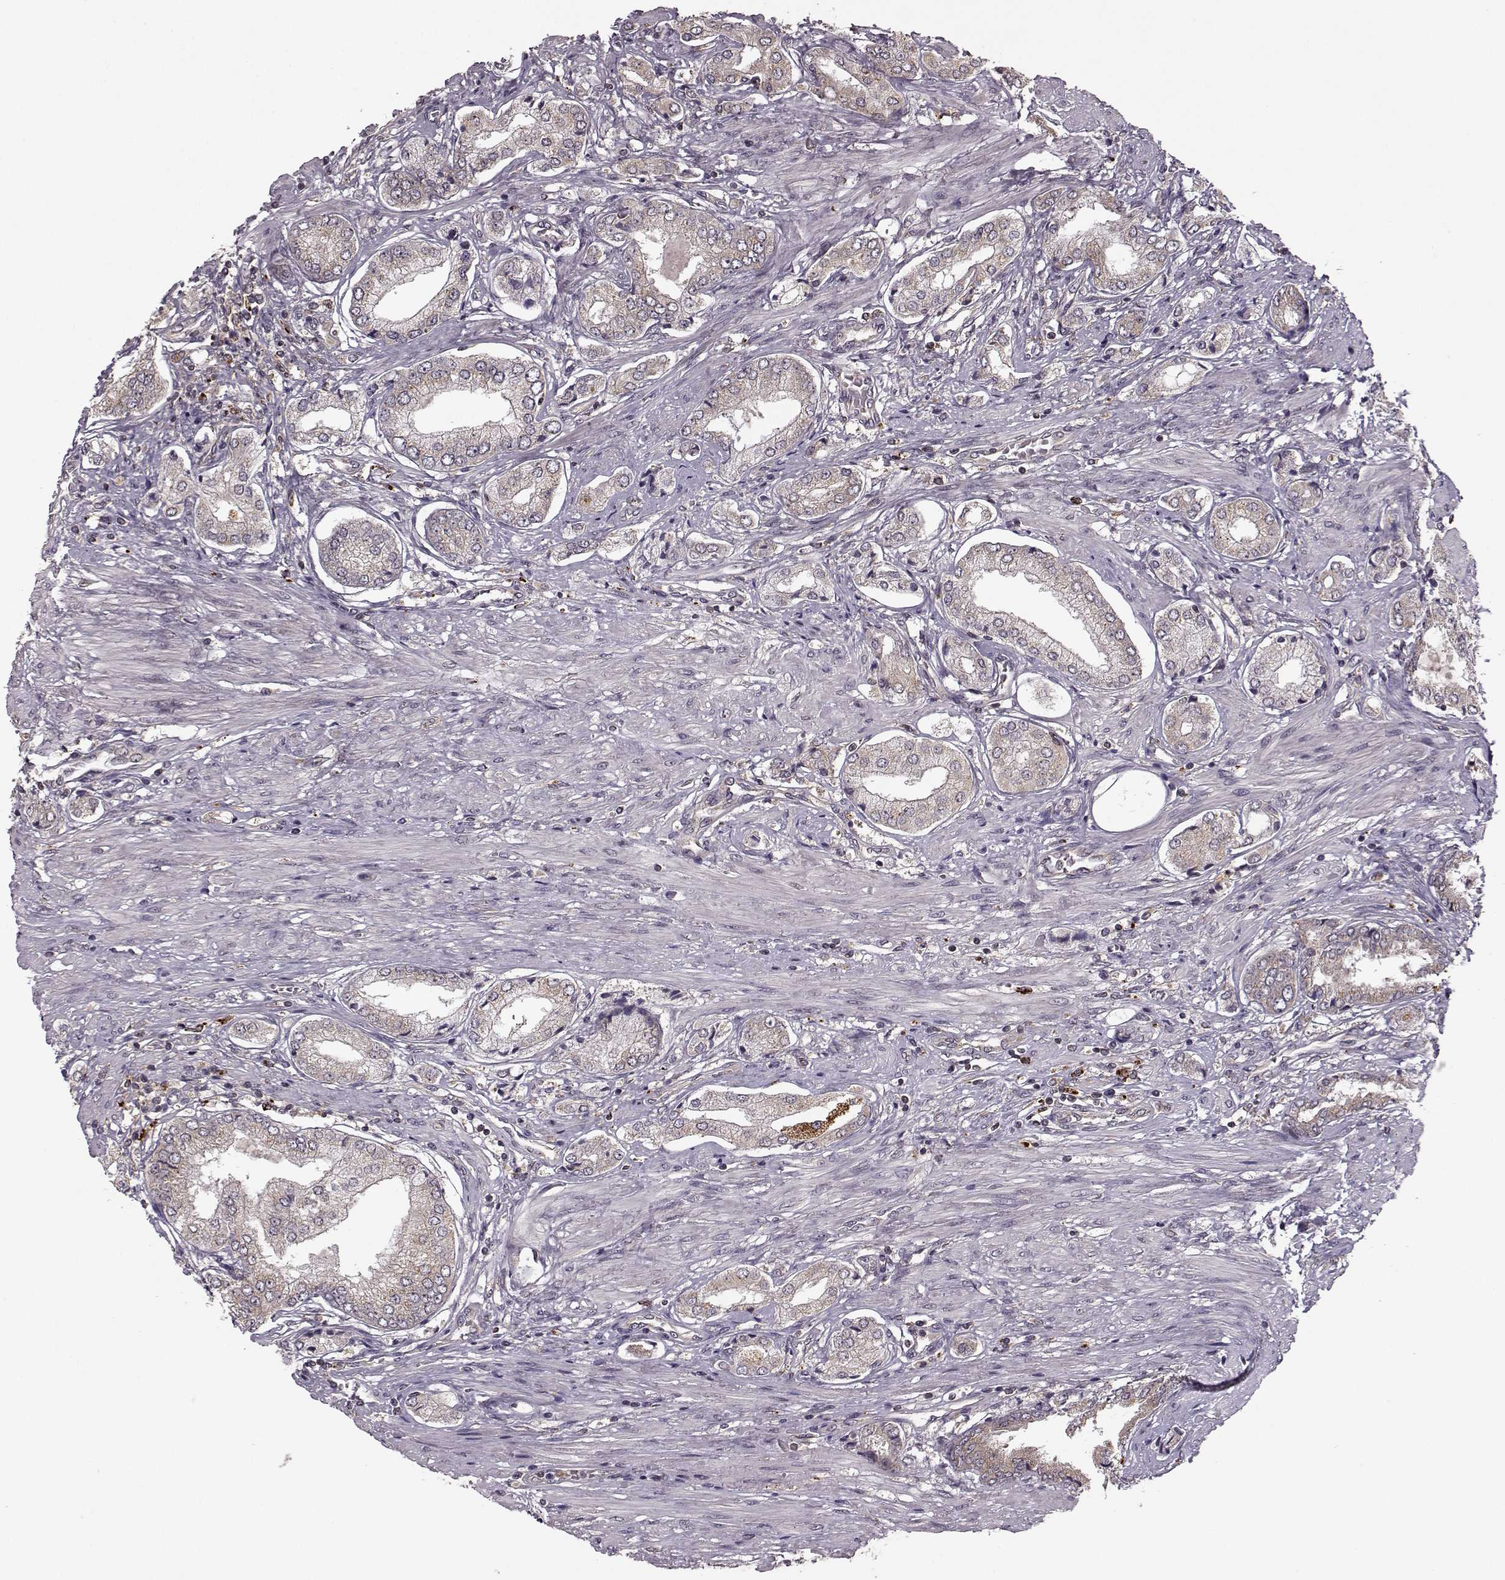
{"staining": {"intensity": "negative", "quantity": "none", "location": "none"}, "tissue": "prostate cancer", "cell_type": "Tumor cells", "image_type": "cancer", "snomed": [{"axis": "morphology", "description": "Adenocarcinoma, NOS"}, {"axis": "topography", "description": "Prostate"}], "caption": "Tumor cells are negative for protein expression in human prostate cancer.", "gene": "YIPF5", "patient": {"sex": "male", "age": 63}}